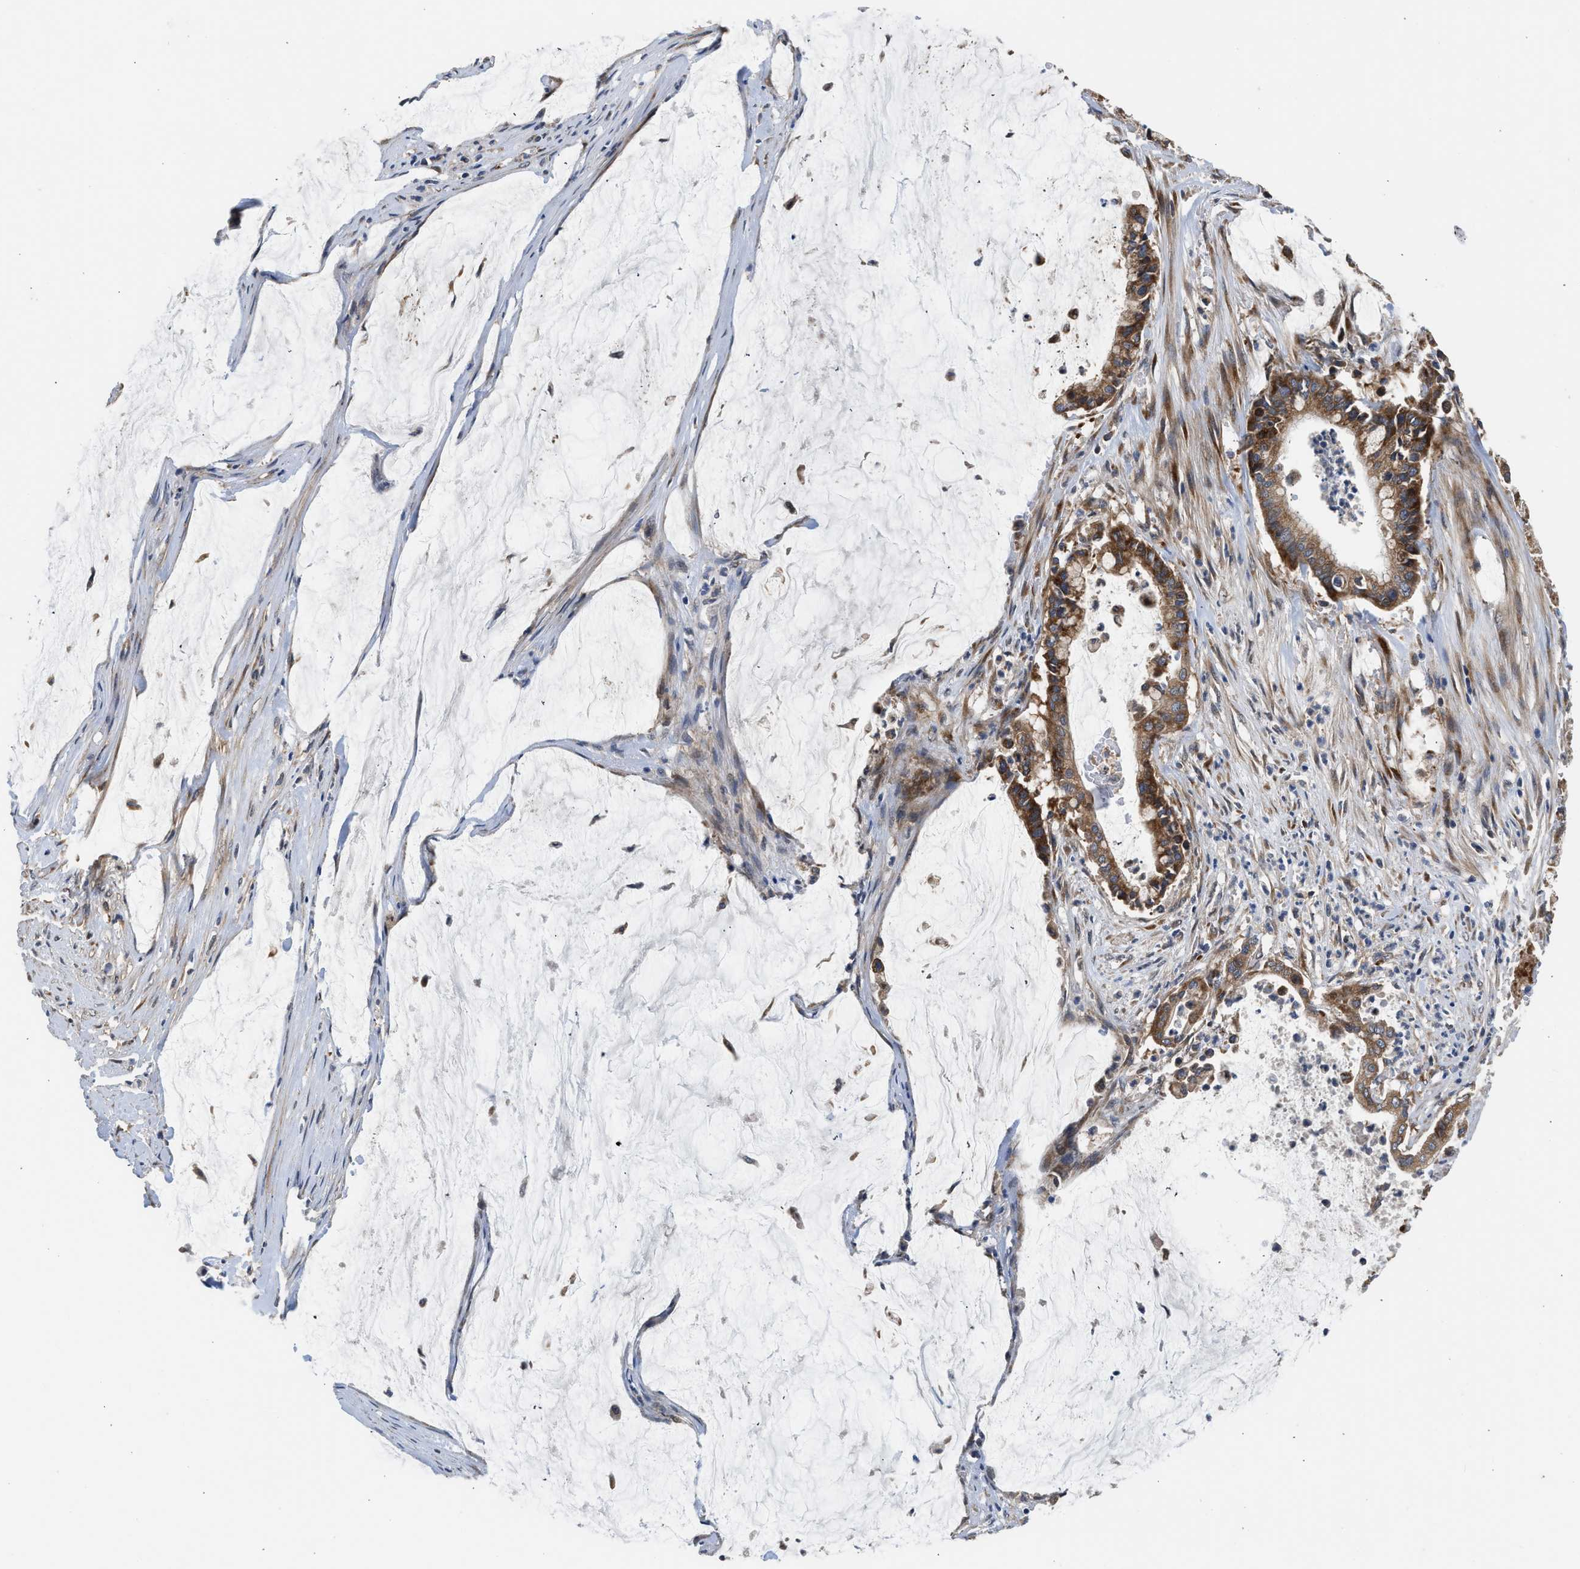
{"staining": {"intensity": "strong", "quantity": ">75%", "location": "cytoplasmic/membranous"}, "tissue": "pancreatic cancer", "cell_type": "Tumor cells", "image_type": "cancer", "snomed": [{"axis": "morphology", "description": "Adenocarcinoma, NOS"}, {"axis": "topography", "description": "Pancreas"}], "caption": "Immunohistochemistry (IHC) of pancreatic adenocarcinoma exhibits high levels of strong cytoplasmic/membranous positivity in about >75% of tumor cells. (DAB IHC with brightfield microscopy, high magnification).", "gene": "POLG2", "patient": {"sex": "male", "age": 41}}